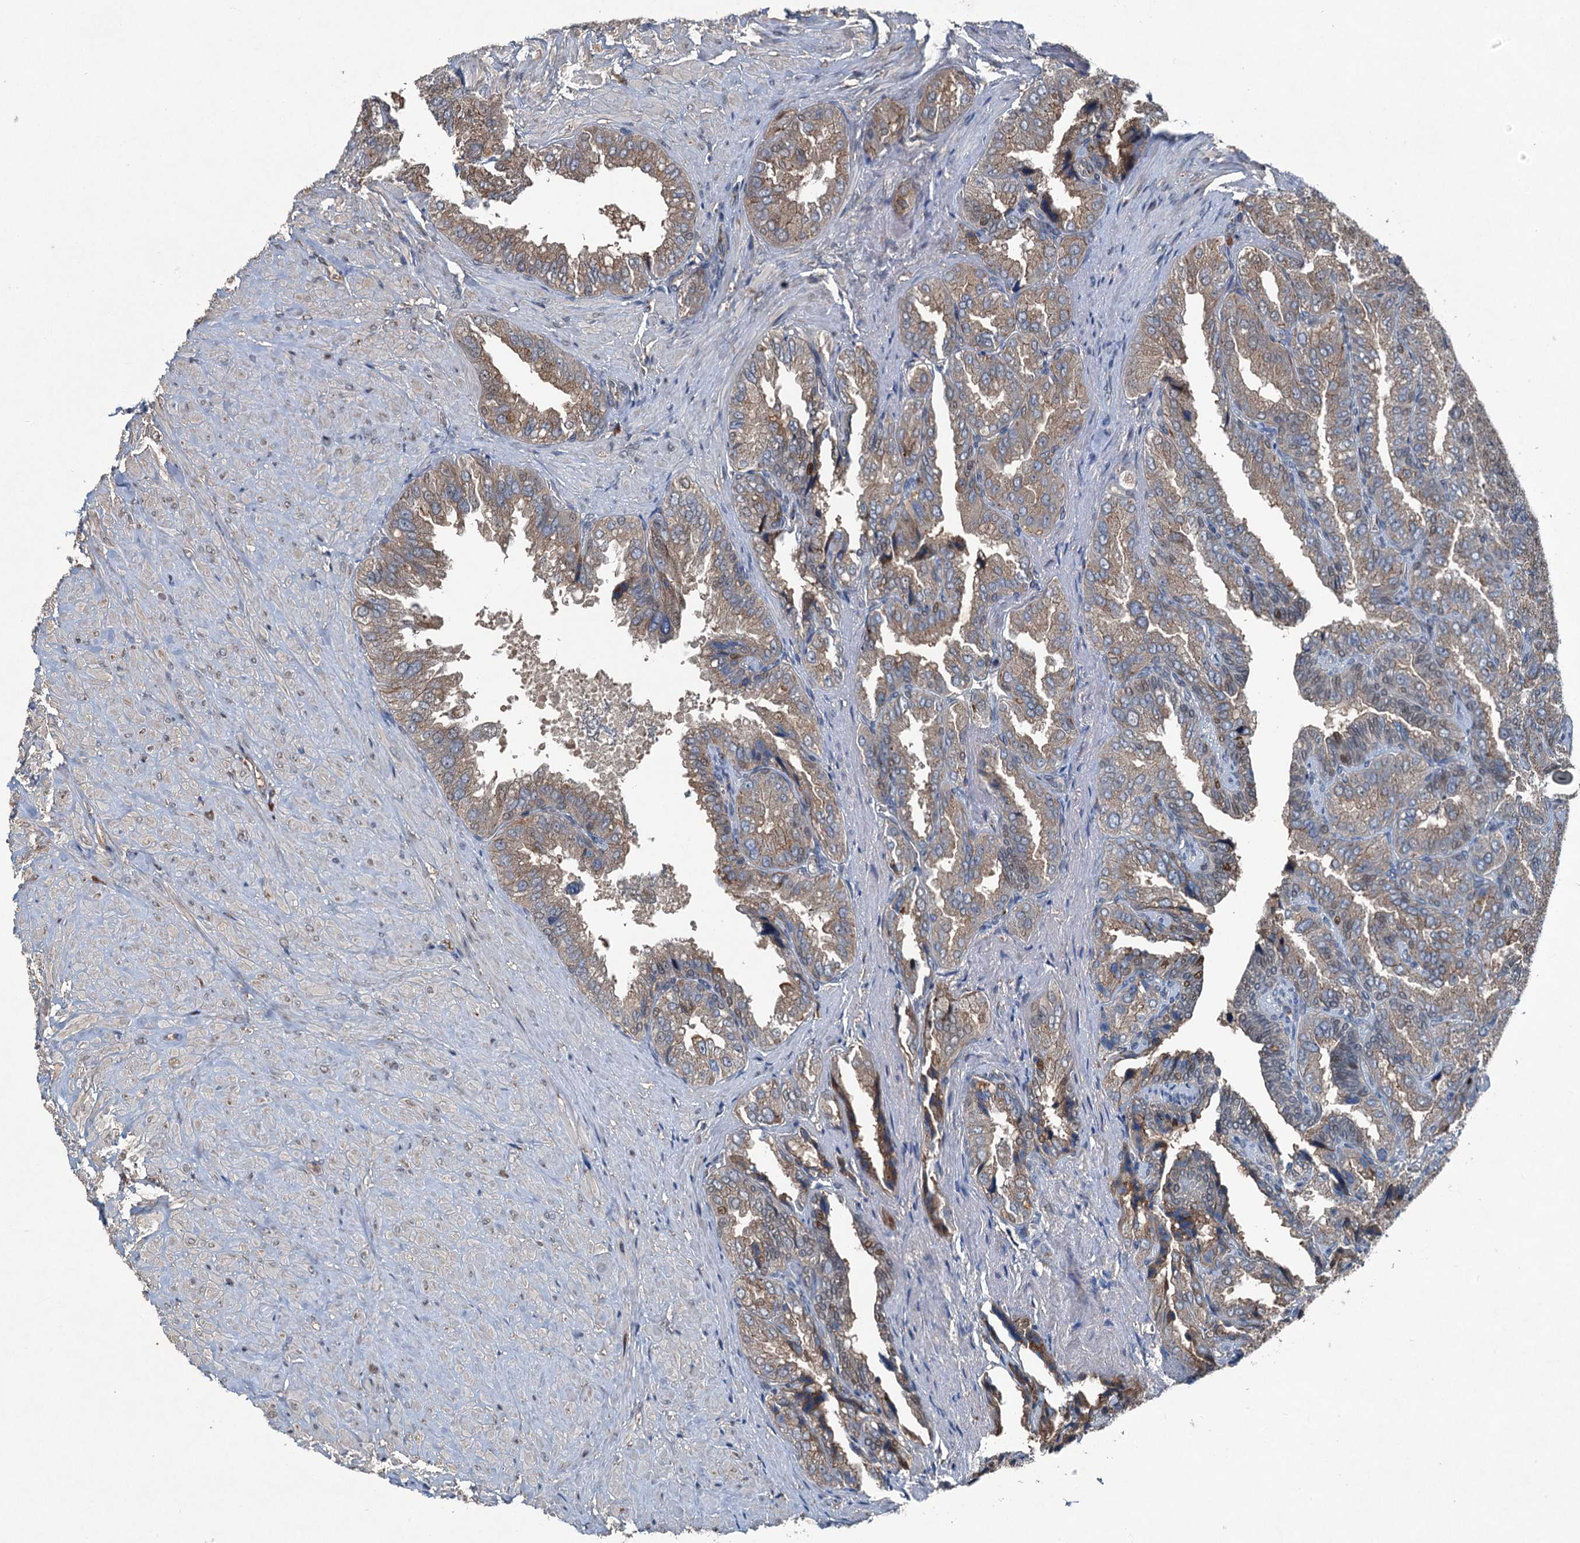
{"staining": {"intensity": "moderate", "quantity": ">75%", "location": "cytoplasmic/membranous,nuclear"}, "tissue": "seminal vesicle", "cell_type": "Glandular cells", "image_type": "normal", "snomed": [{"axis": "morphology", "description": "Normal tissue, NOS"}, {"axis": "topography", "description": "Seminal veicle"}, {"axis": "topography", "description": "Peripheral nerve tissue"}], "caption": "Moderate cytoplasmic/membranous,nuclear protein expression is seen in about >75% of glandular cells in seminal vesicle.", "gene": "NAA60", "patient": {"sex": "male", "age": 63}}